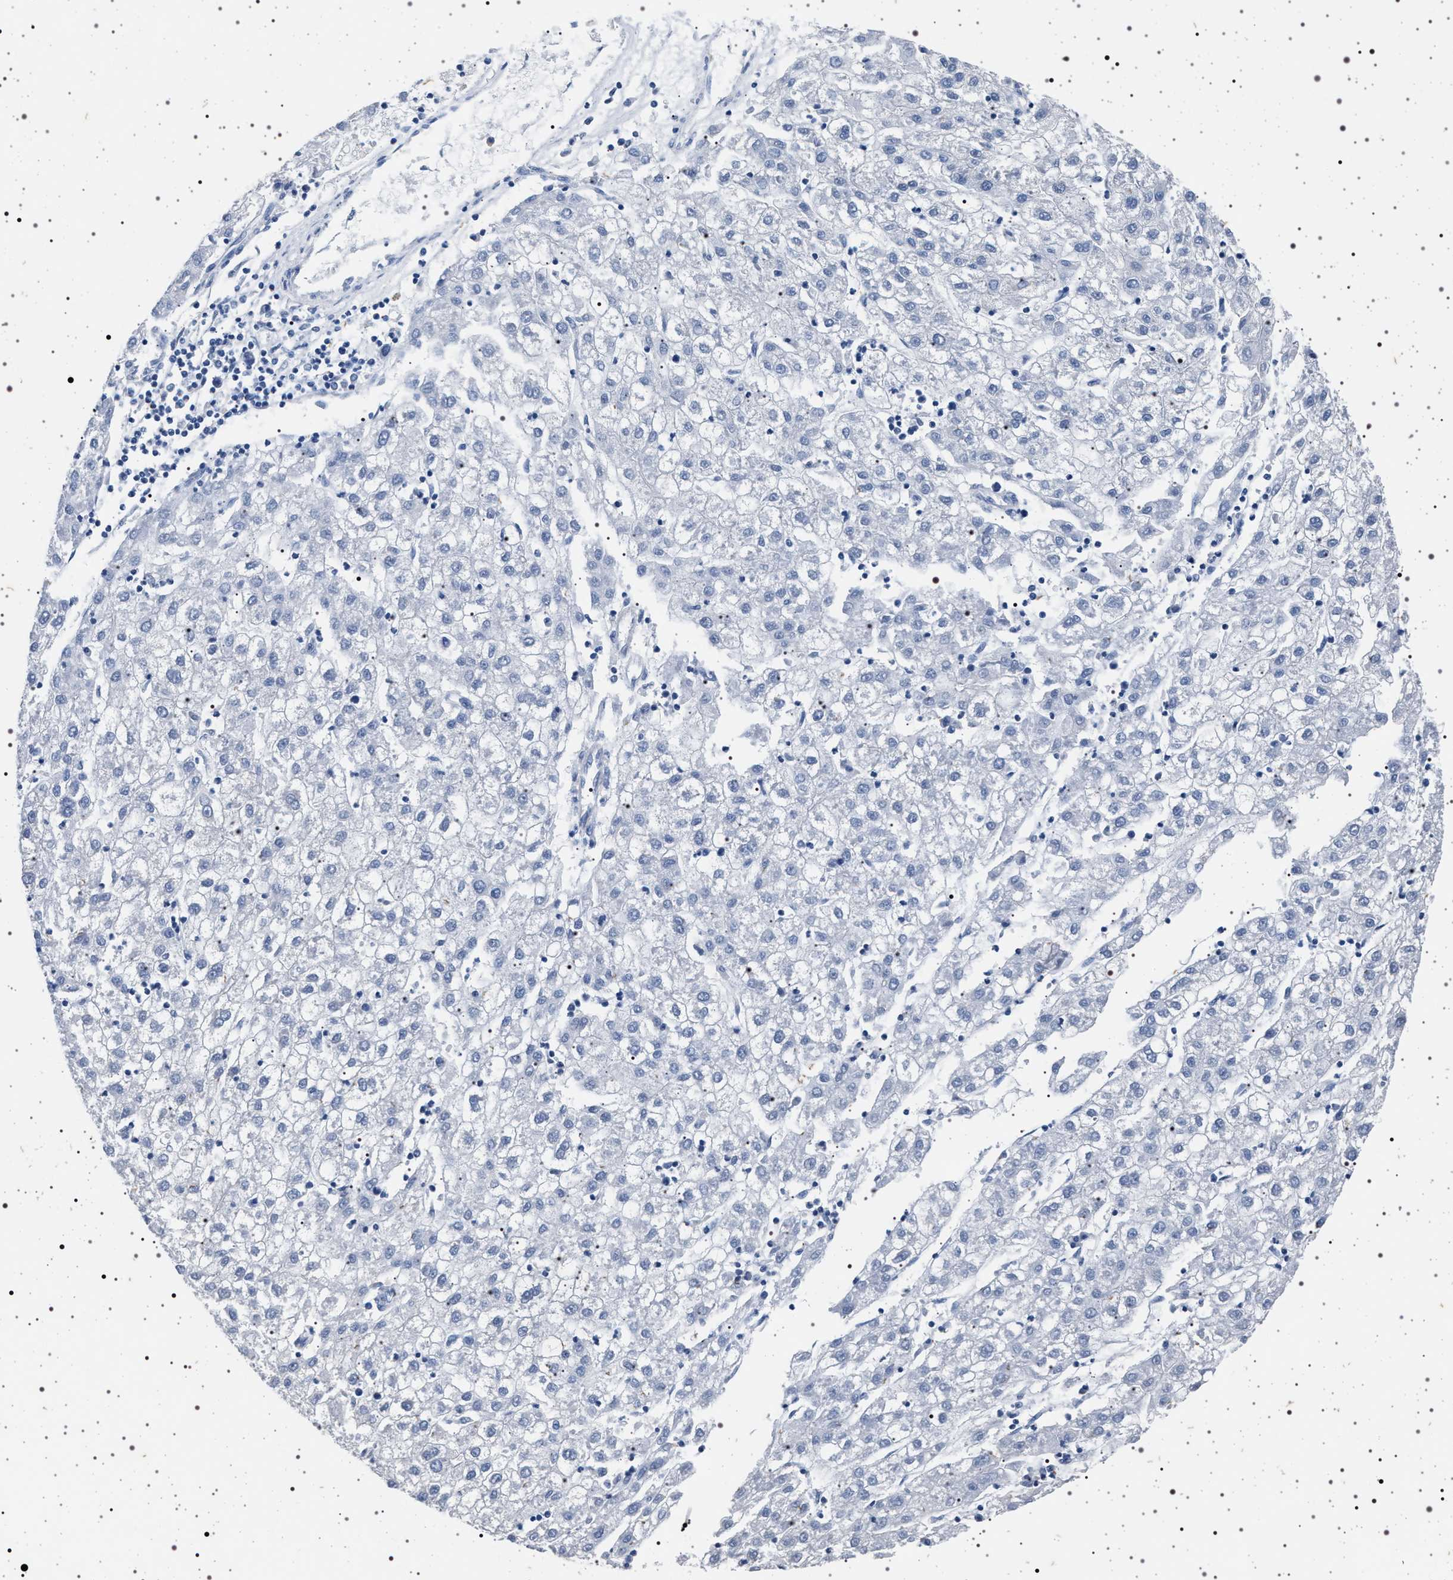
{"staining": {"intensity": "negative", "quantity": "none", "location": "none"}, "tissue": "liver cancer", "cell_type": "Tumor cells", "image_type": "cancer", "snomed": [{"axis": "morphology", "description": "Carcinoma, Hepatocellular, NOS"}, {"axis": "topography", "description": "Liver"}], "caption": "High power microscopy micrograph of an IHC photomicrograph of liver hepatocellular carcinoma, revealing no significant staining in tumor cells.", "gene": "NAT9", "patient": {"sex": "male", "age": 72}}